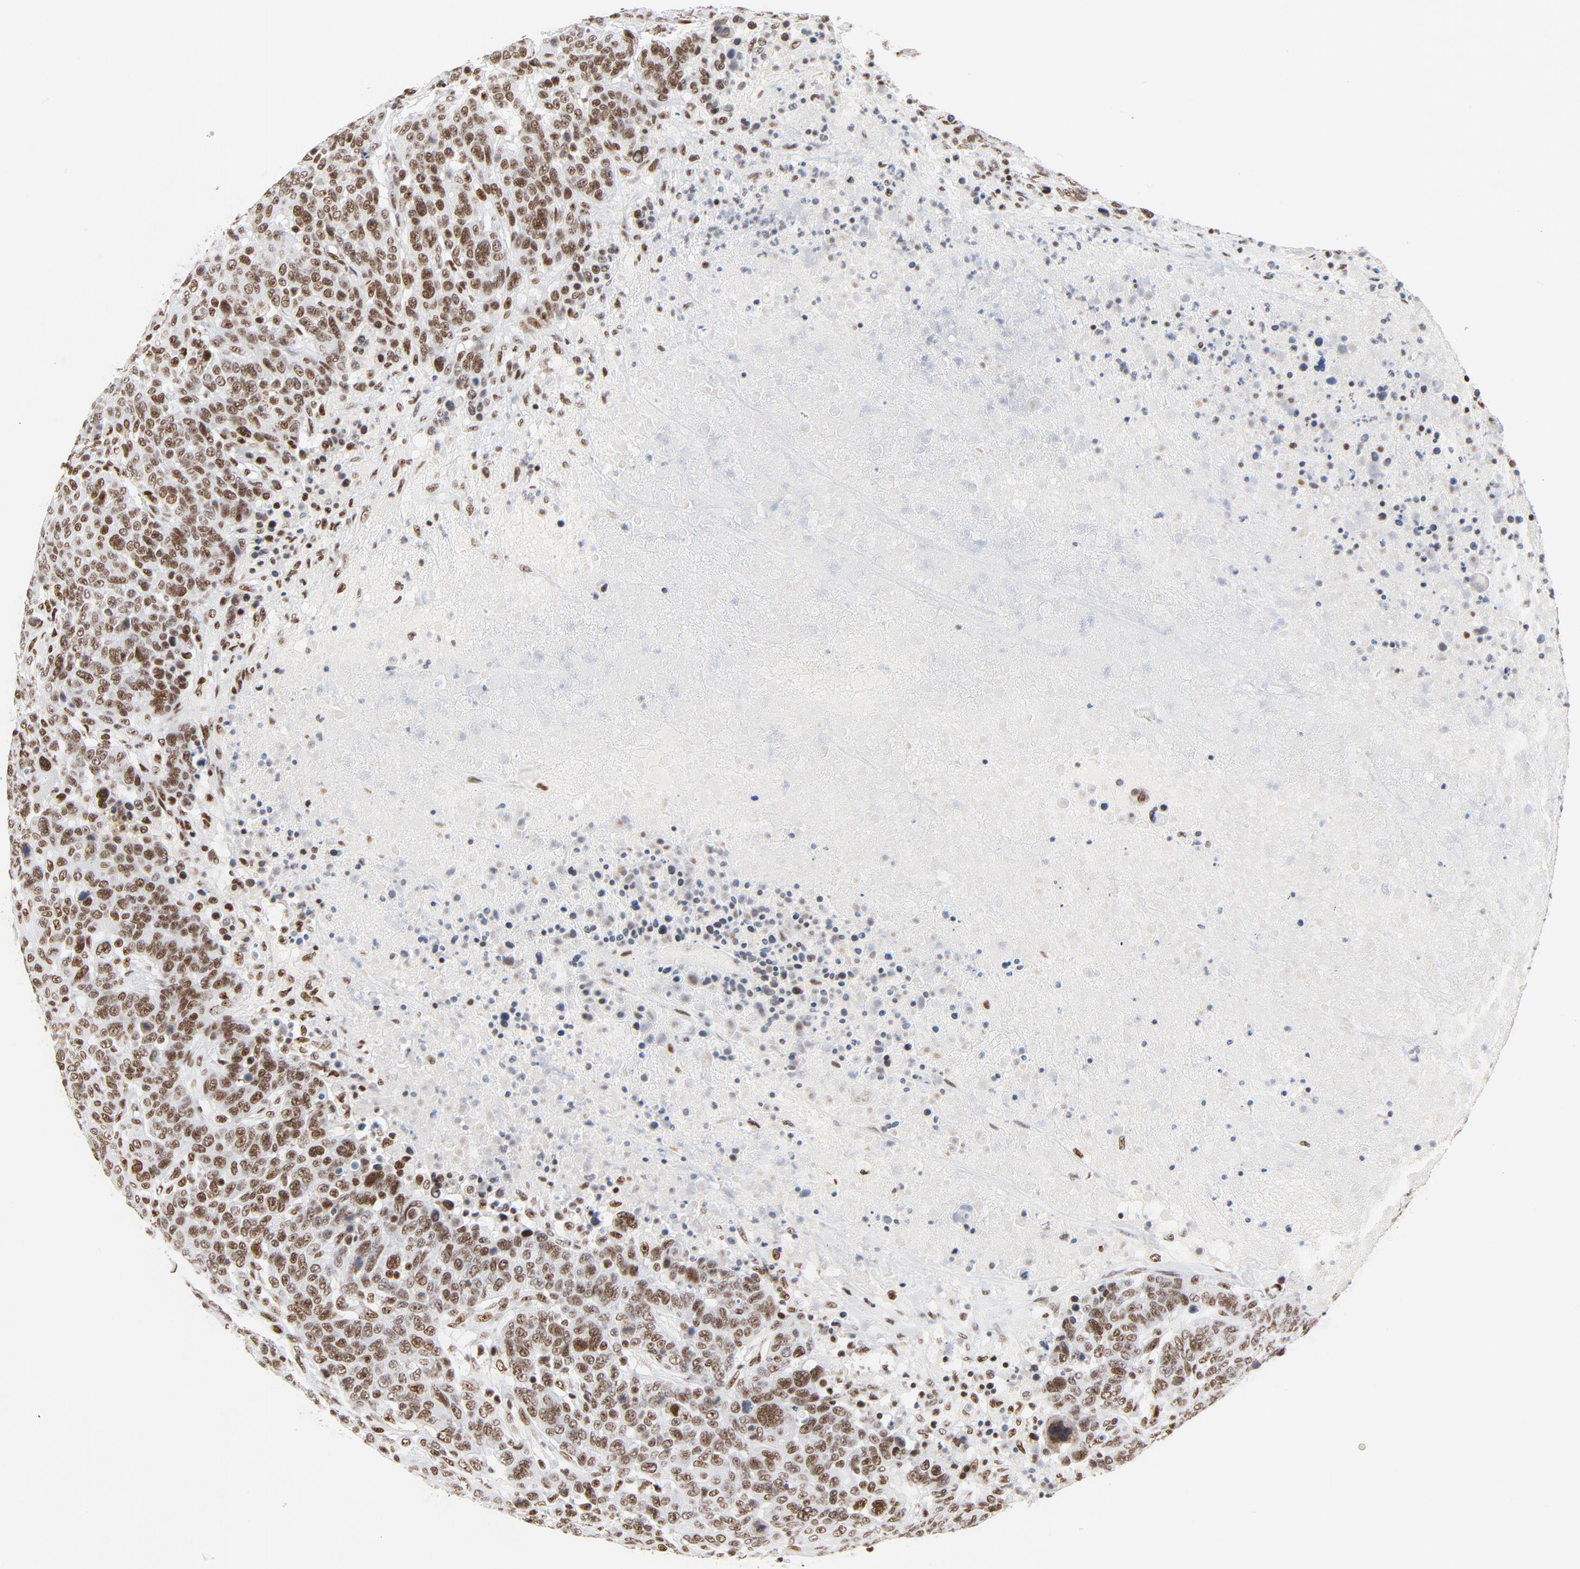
{"staining": {"intensity": "moderate", "quantity": ">75%", "location": "nuclear"}, "tissue": "breast cancer", "cell_type": "Tumor cells", "image_type": "cancer", "snomed": [{"axis": "morphology", "description": "Duct carcinoma"}, {"axis": "topography", "description": "Breast"}], "caption": "An image of human infiltrating ductal carcinoma (breast) stained for a protein shows moderate nuclear brown staining in tumor cells.", "gene": "GTF2H1", "patient": {"sex": "female", "age": 37}}